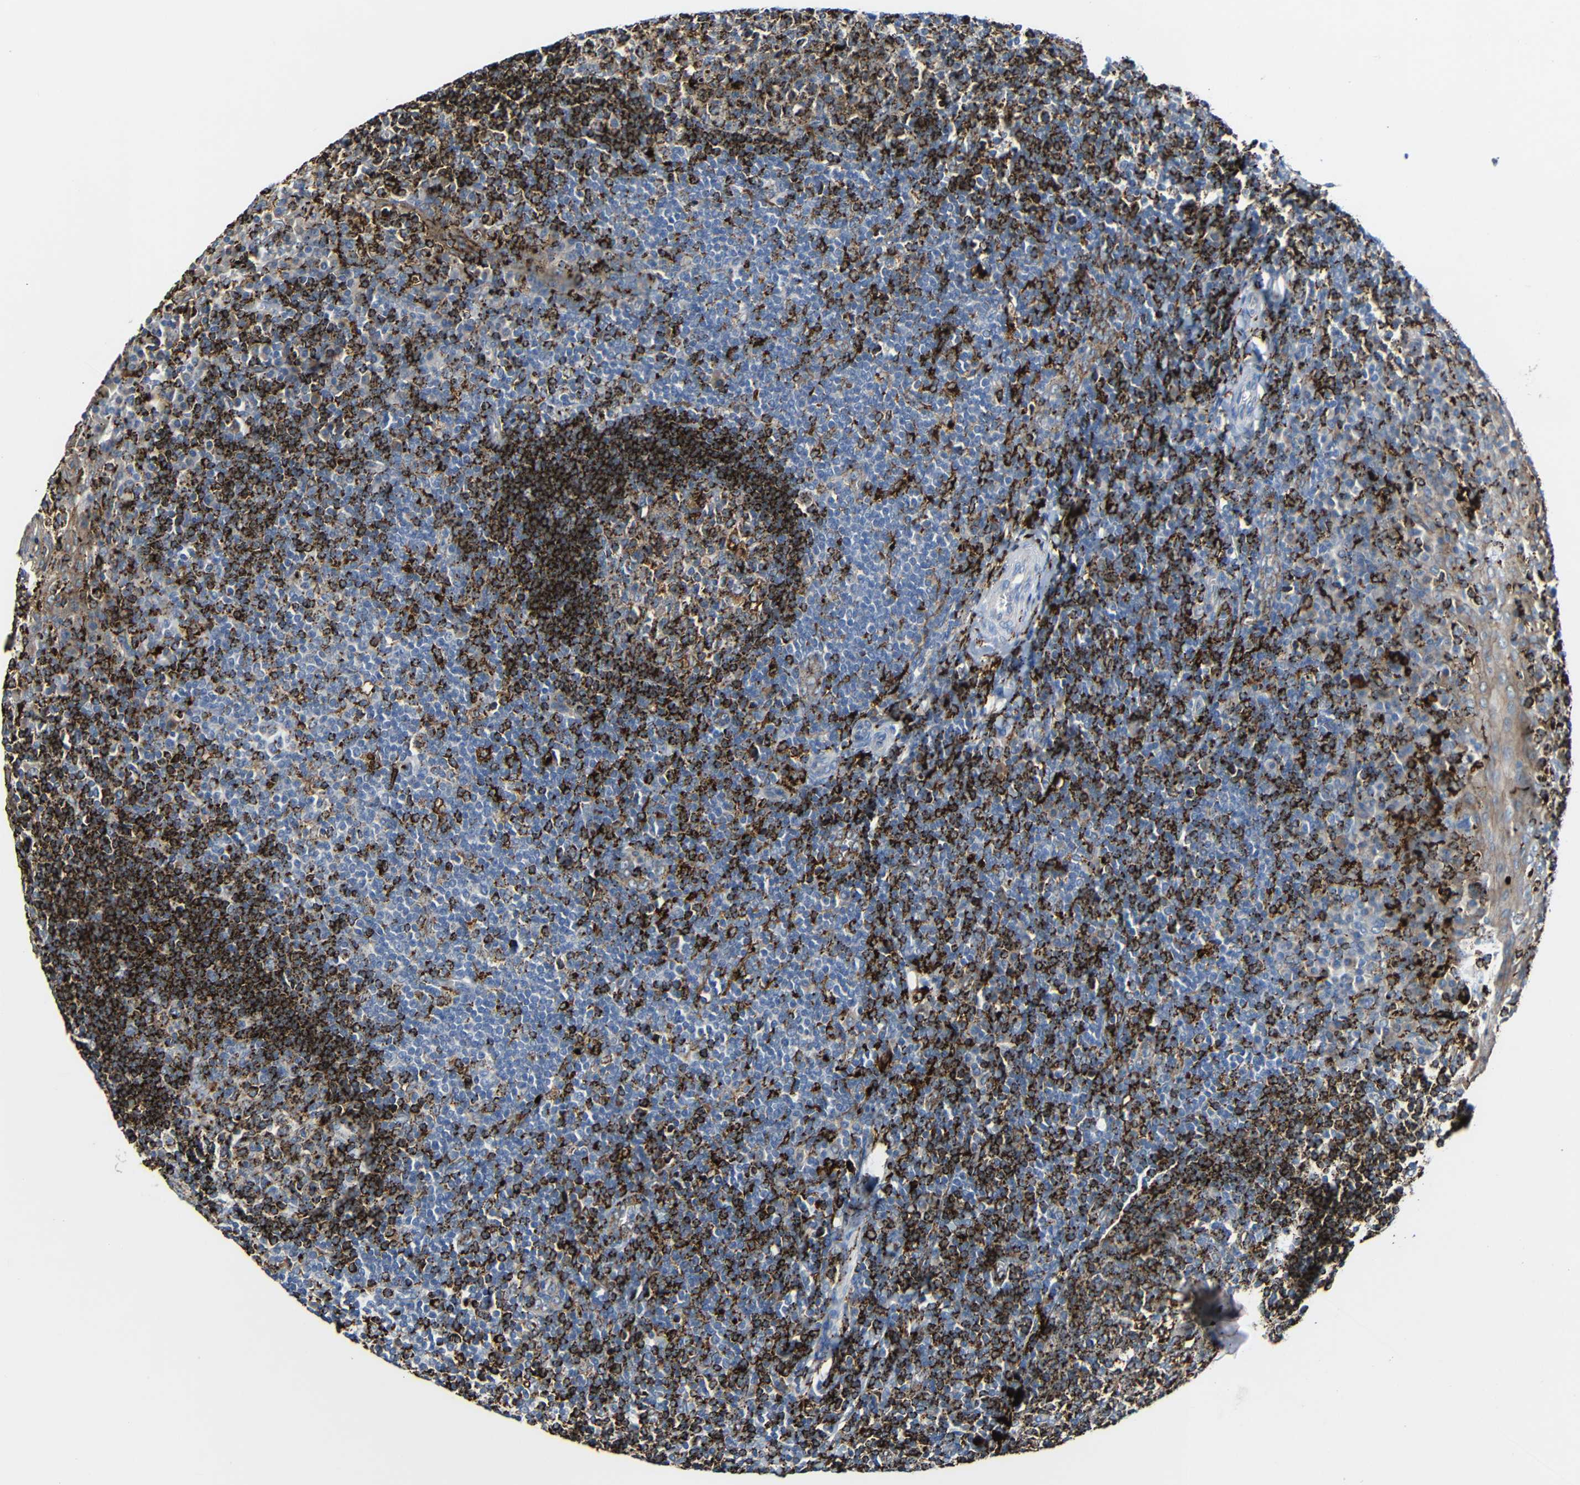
{"staining": {"intensity": "strong", "quantity": ">75%", "location": "cytoplasmic/membranous"}, "tissue": "tonsil", "cell_type": "Germinal center cells", "image_type": "normal", "snomed": [{"axis": "morphology", "description": "Normal tissue, NOS"}, {"axis": "topography", "description": "Tonsil"}], "caption": "IHC histopathology image of unremarkable tonsil: human tonsil stained using immunohistochemistry shows high levels of strong protein expression localized specifically in the cytoplasmic/membranous of germinal center cells, appearing as a cytoplasmic/membranous brown color.", "gene": "HLA", "patient": {"sex": "male", "age": 31}}